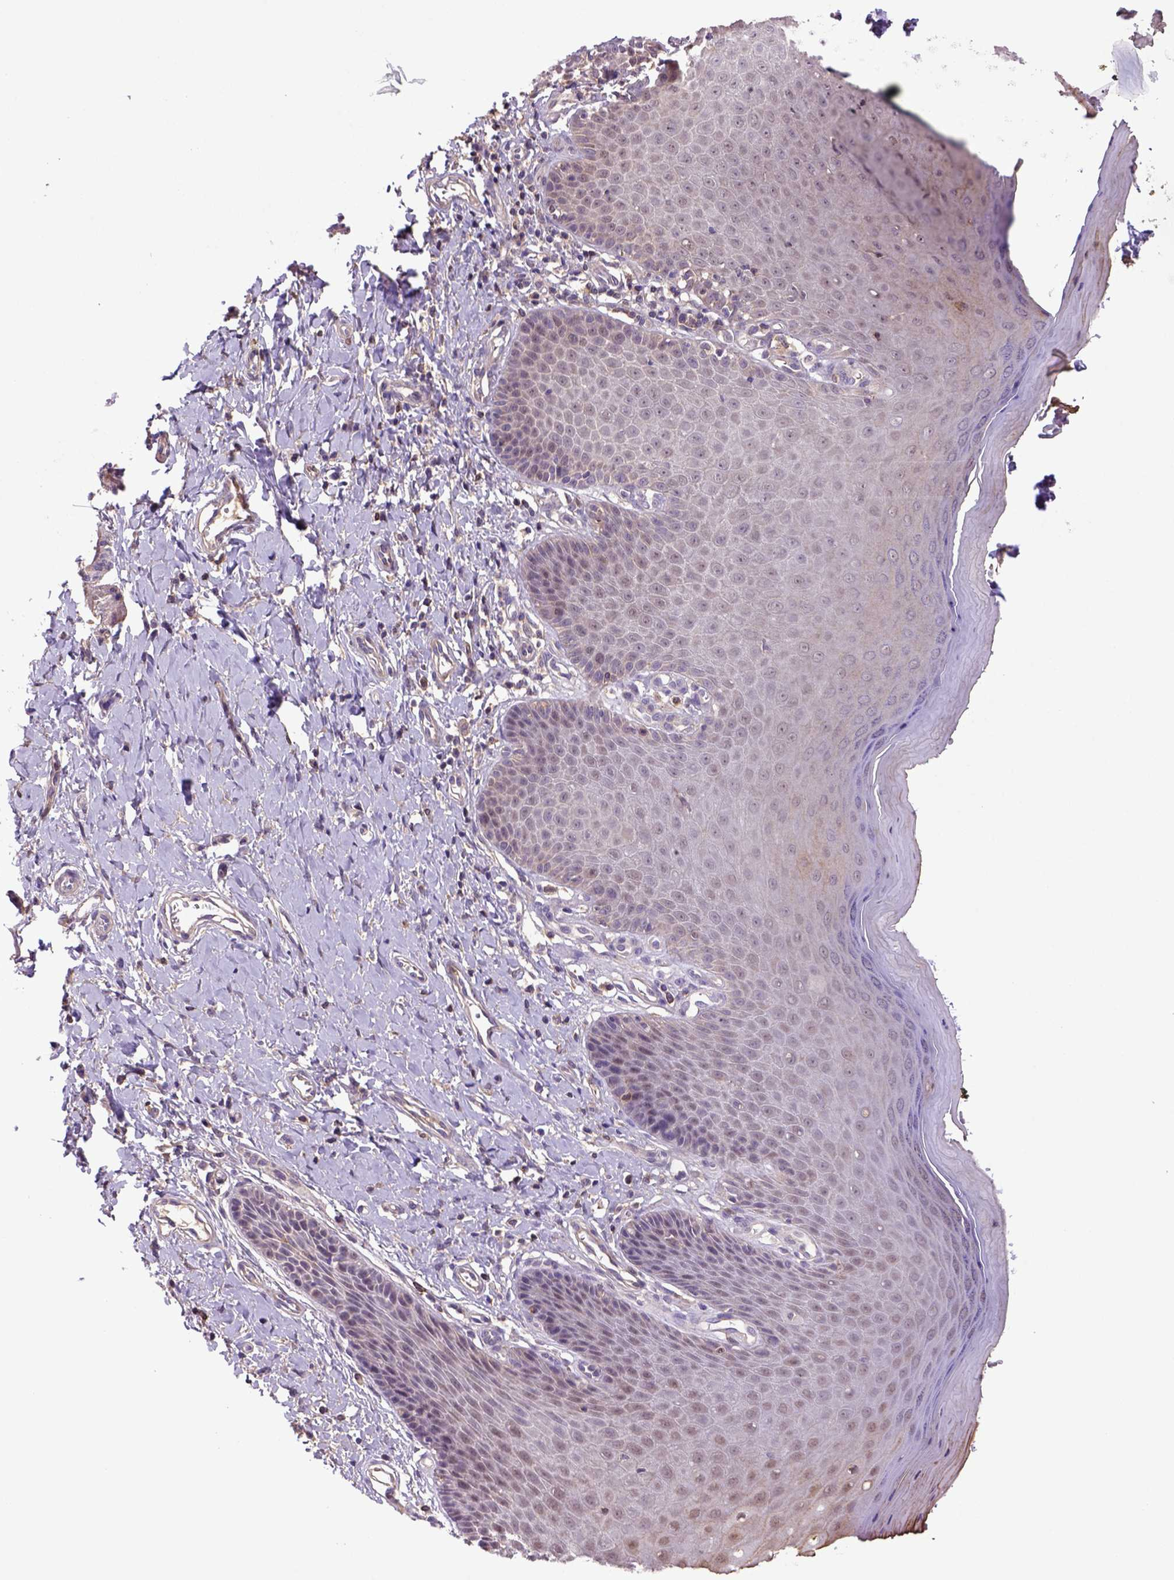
{"staining": {"intensity": "moderate", "quantity": "<25%", "location": "cytoplasmic/membranous"}, "tissue": "vagina", "cell_type": "Squamous epithelial cells", "image_type": "normal", "snomed": [{"axis": "morphology", "description": "Normal tissue, NOS"}, {"axis": "topography", "description": "Vagina"}], "caption": "DAB (3,3'-diaminobenzidine) immunohistochemical staining of unremarkable human vagina shows moderate cytoplasmic/membranous protein positivity in about <25% of squamous epithelial cells.", "gene": "HSPBP1", "patient": {"sex": "female", "age": 83}}